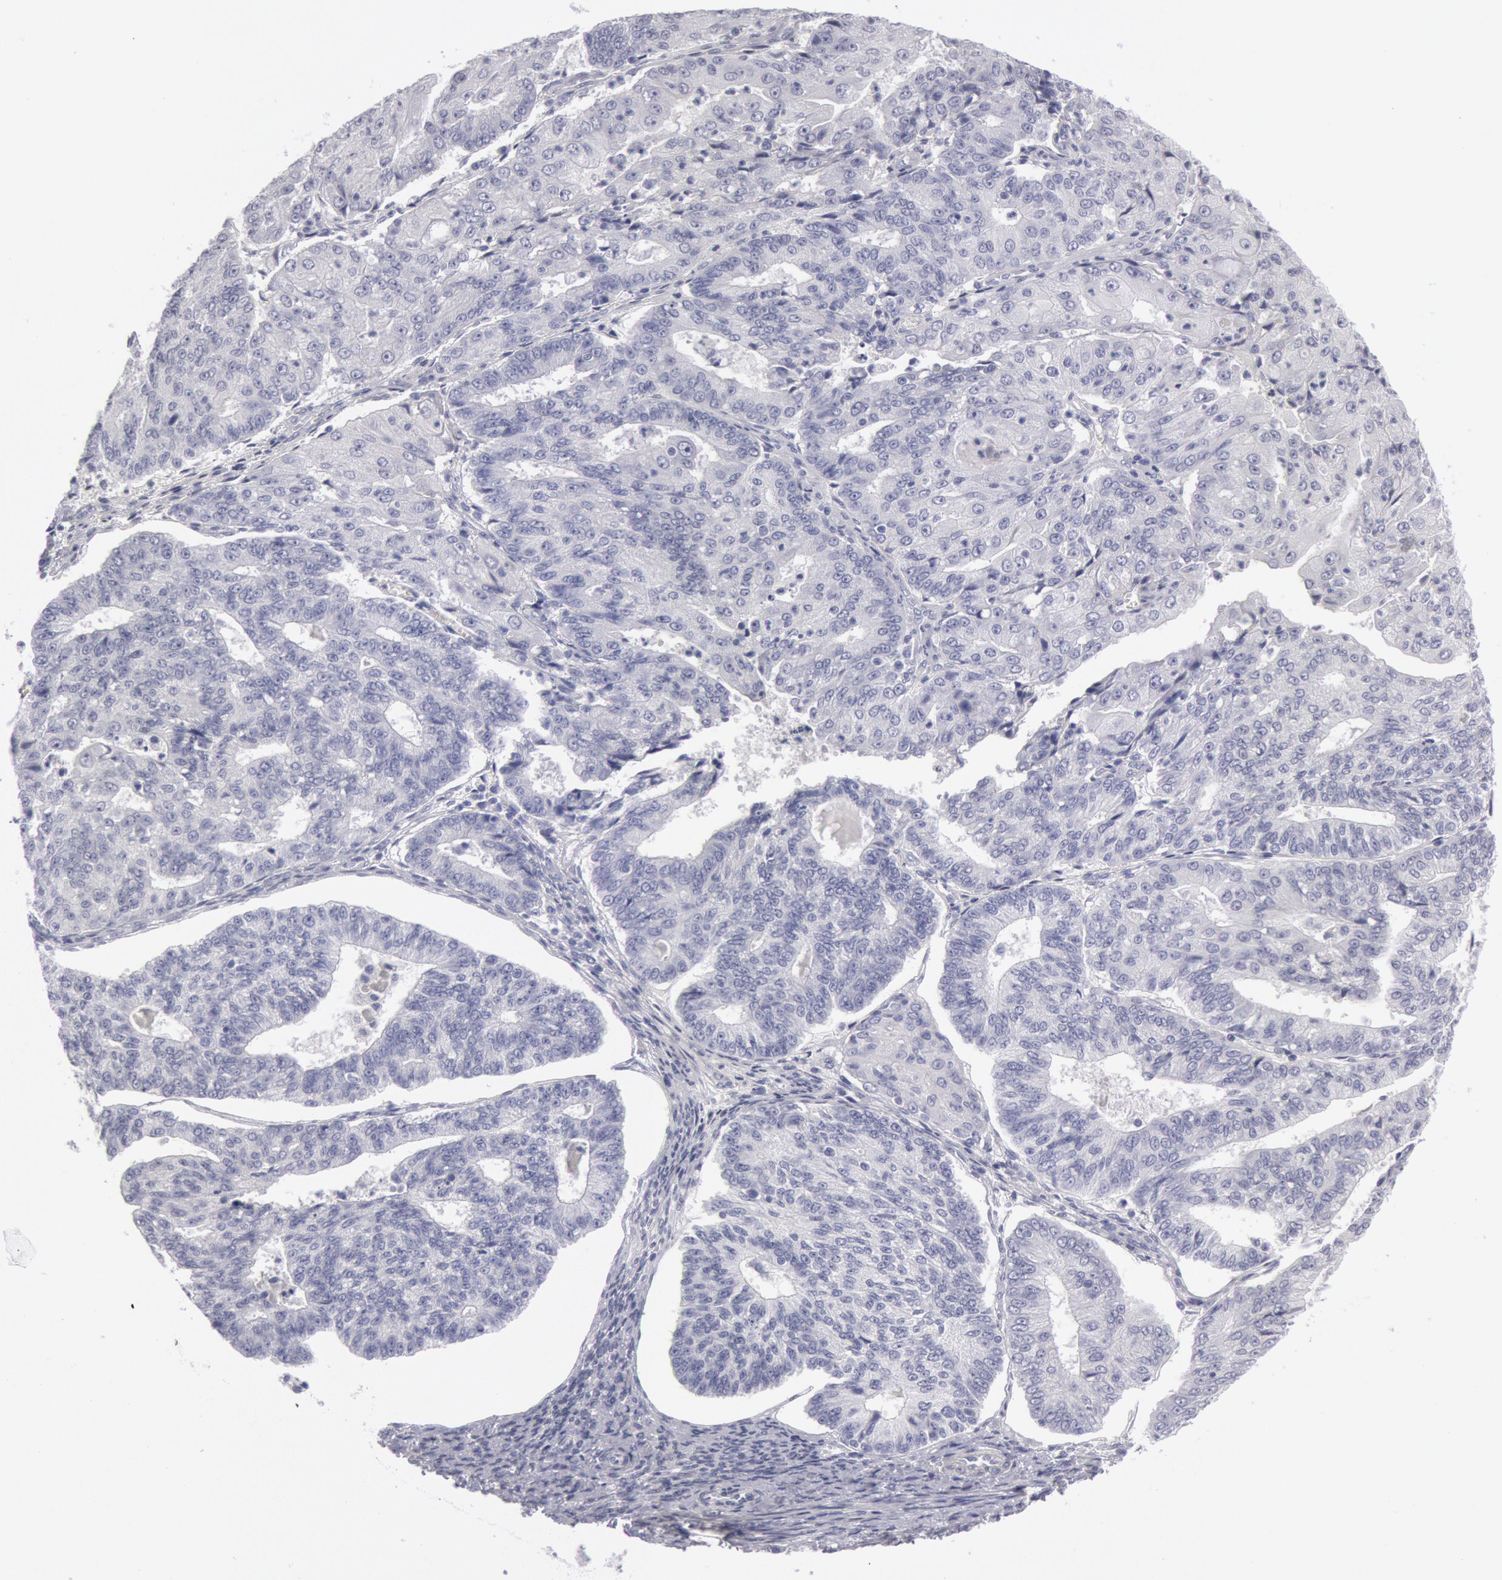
{"staining": {"intensity": "negative", "quantity": "none", "location": "none"}, "tissue": "endometrial cancer", "cell_type": "Tumor cells", "image_type": "cancer", "snomed": [{"axis": "morphology", "description": "Adenocarcinoma, NOS"}, {"axis": "topography", "description": "Endometrium"}], "caption": "Immunohistochemical staining of human endometrial adenocarcinoma exhibits no significant positivity in tumor cells.", "gene": "FHL1", "patient": {"sex": "female", "age": 56}}